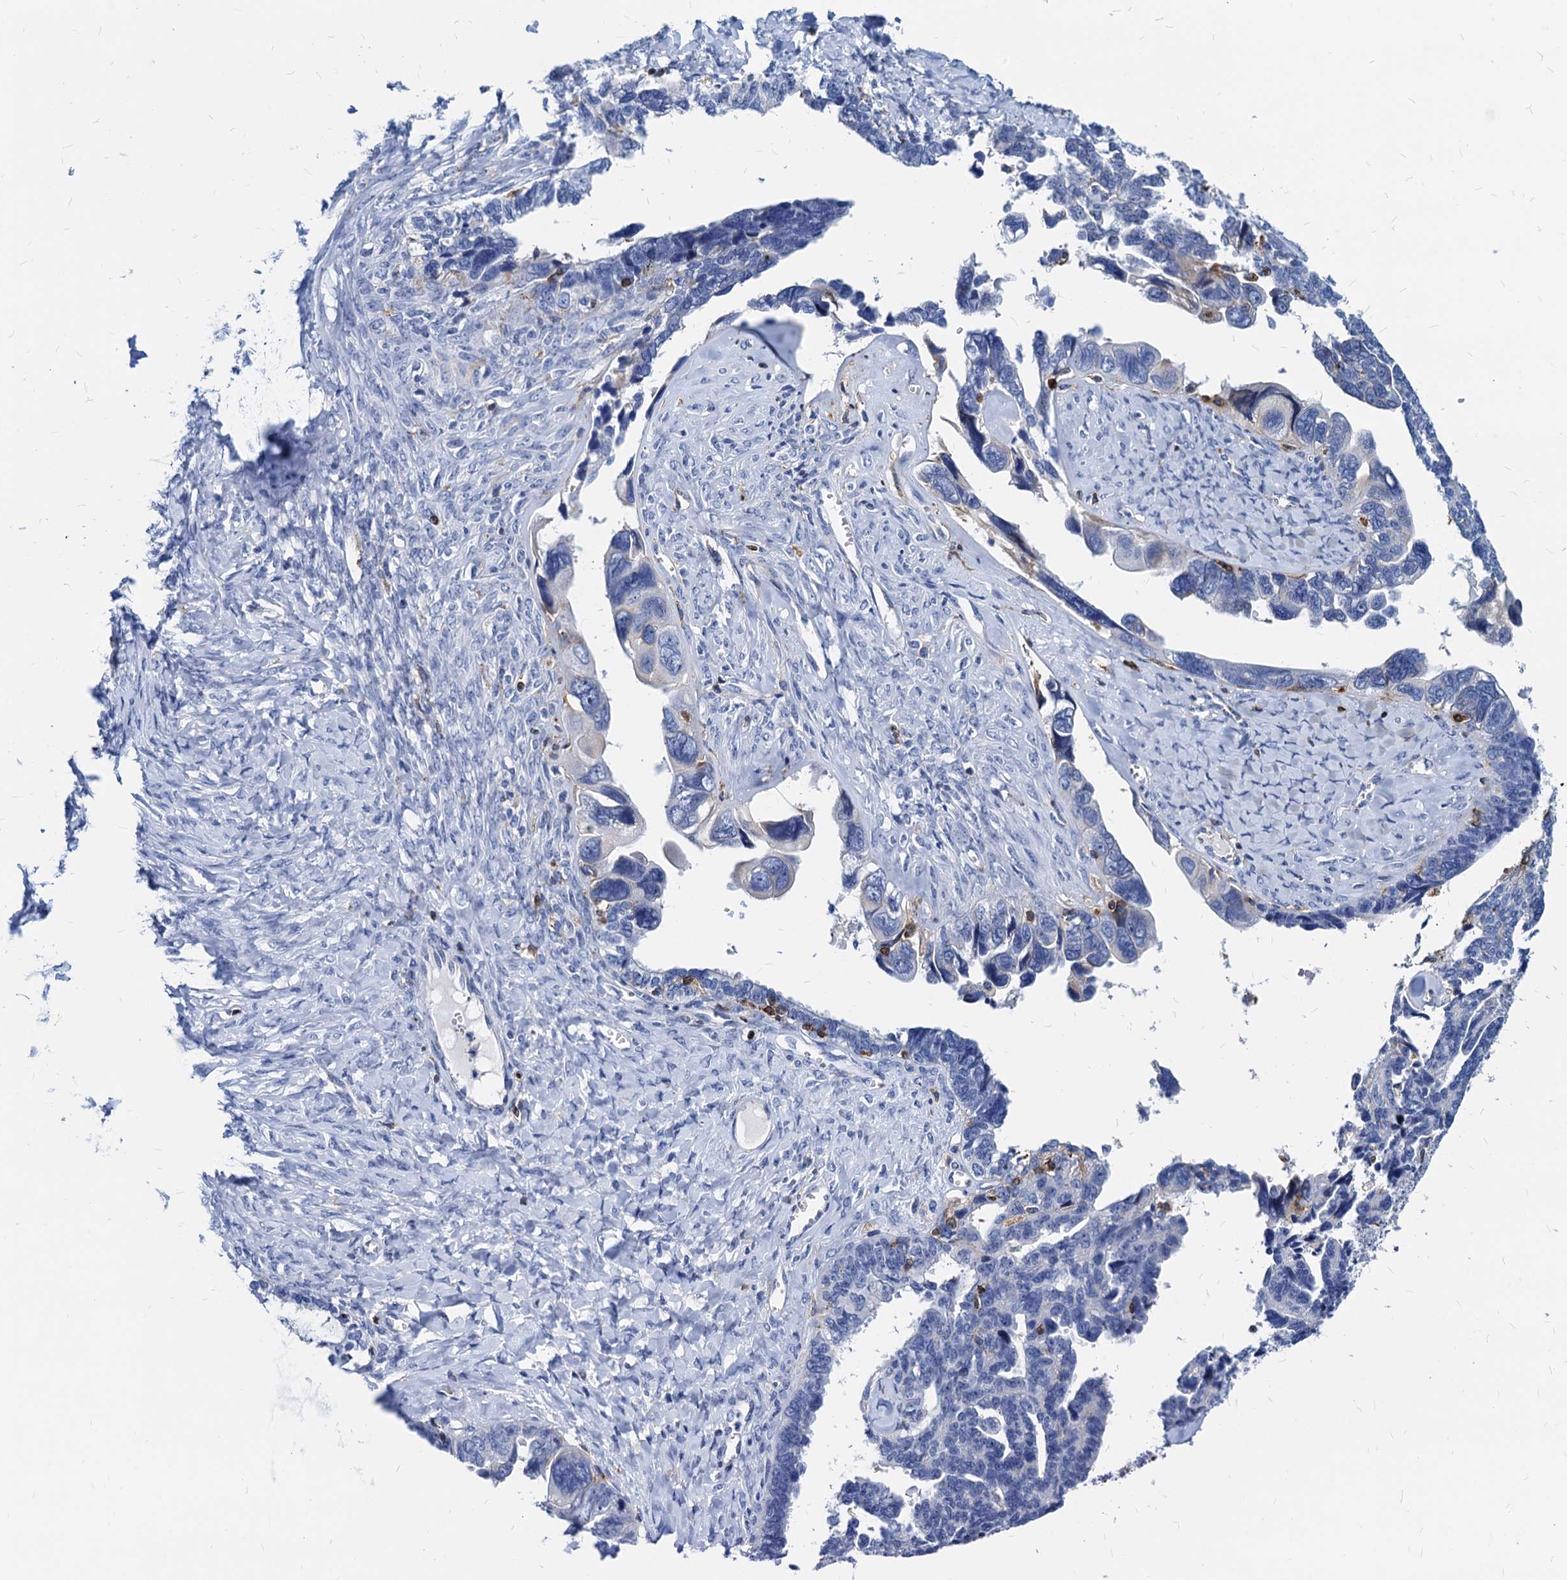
{"staining": {"intensity": "negative", "quantity": "none", "location": "none"}, "tissue": "ovarian cancer", "cell_type": "Tumor cells", "image_type": "cancer", "snomed": [{"axis": "morphology", "description": "Cystadenocarcinoma, serous, NOS"}, {"axis": "topography", "description": "Ovary"}], "caption": "A histopathology image of human ovarian serous cystadenocarcinoma is negative for staining in tumor cells.", "gene": "LCP2", "patient": {"sex": "female", "age": 79}}